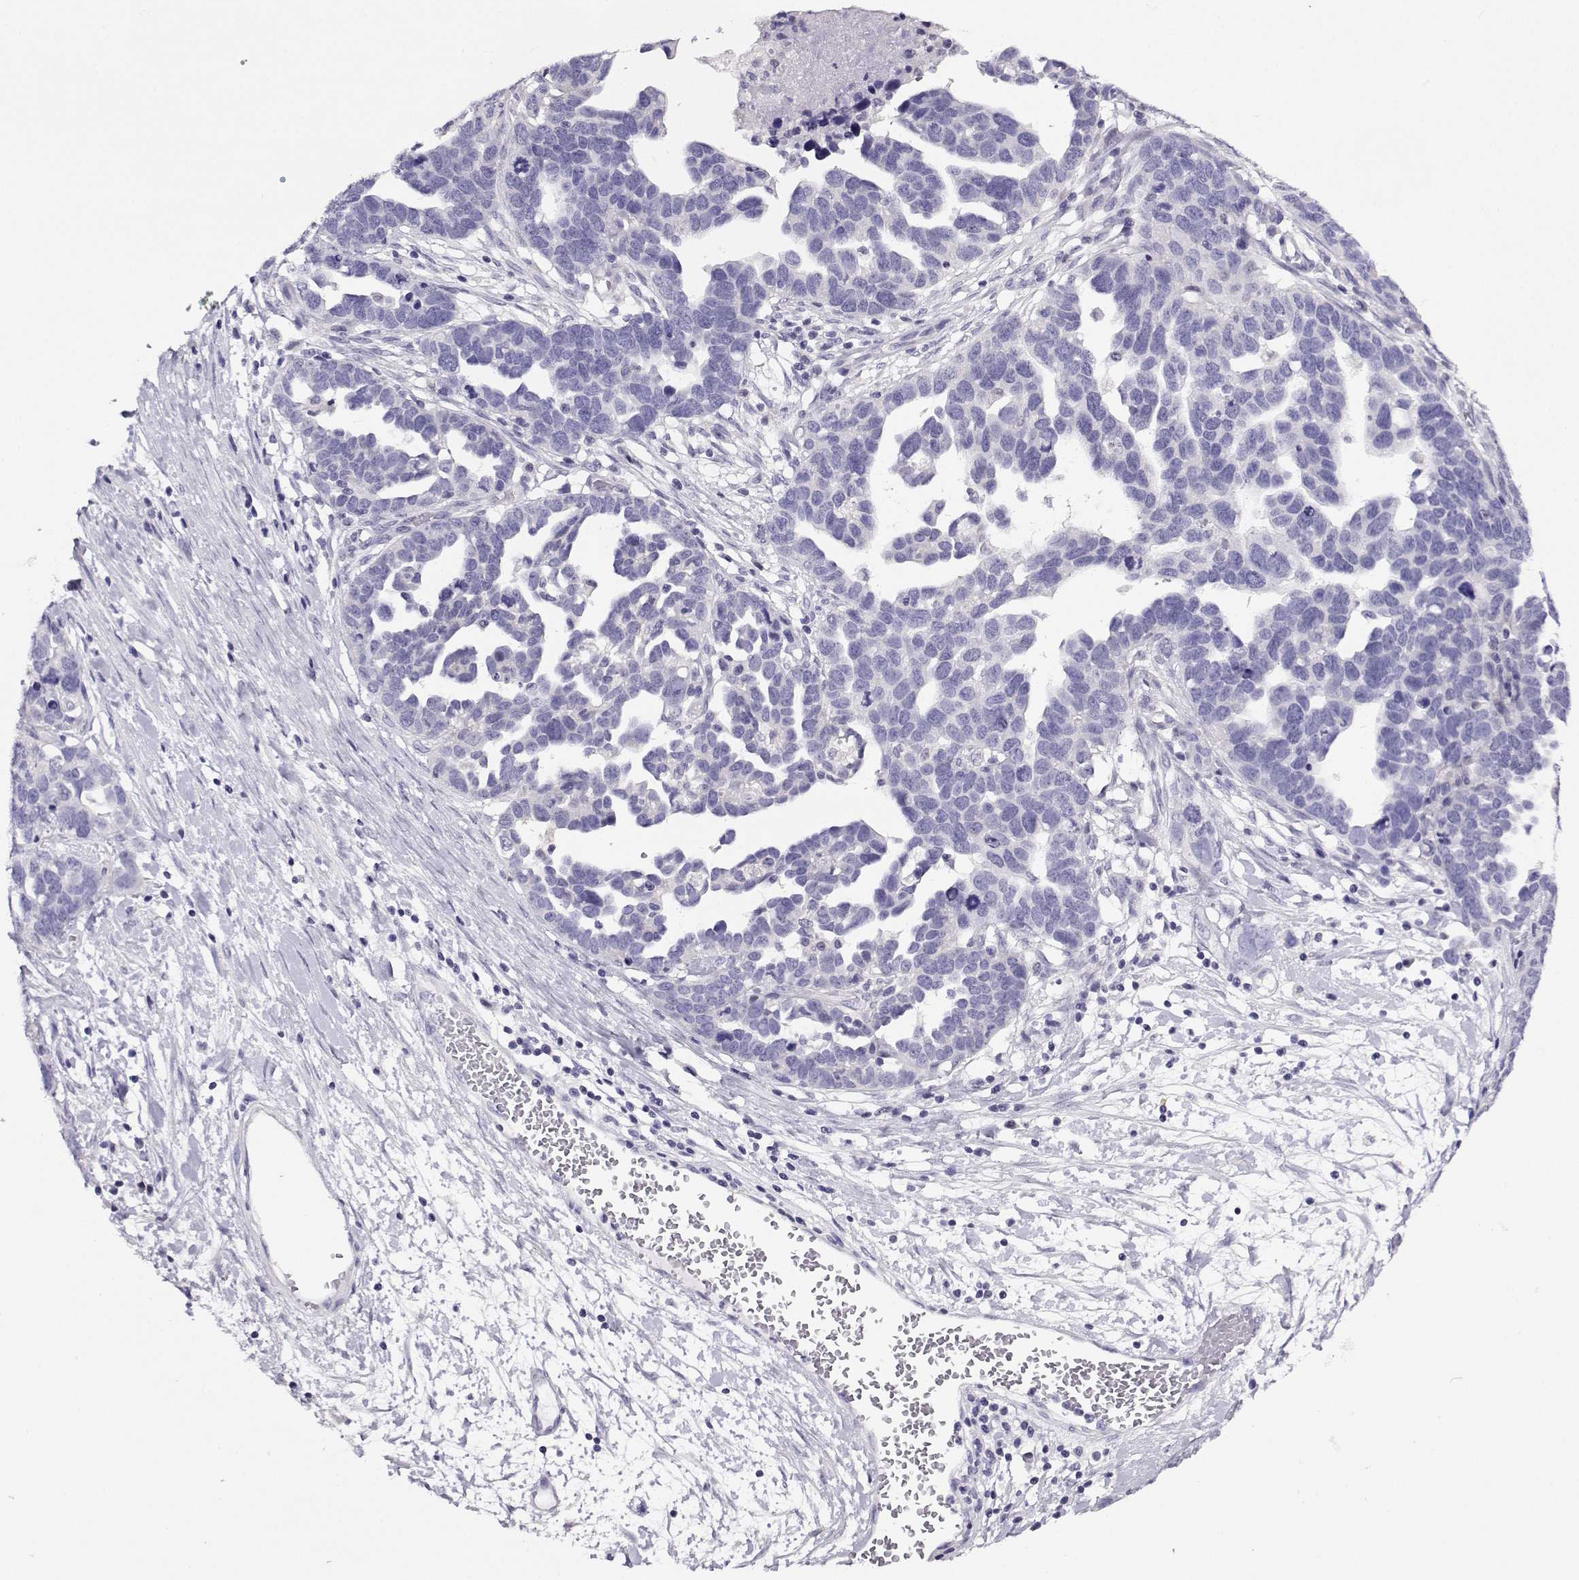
{"staining": {"intensity": "negative", "quantity": "none", "location": "none"}, "tissue": "ovarian cancer", "cell_type": "Tumor cells", "image_type": "cancer", "snomed": [{"axis": "morphology", "description": "Cystadenocarcinoma, serous, NOS"}, {"axis": "topography", "description": "Ovary"}], "caption": "IHC histopathology image of human ovarian cancer (serous cystadenocarcinoma) stained for a protein (brown), which demonstrates no staining in tumor cells.", "gene": "FEZF1", "patient": {"sex": "female", "age": 54}}